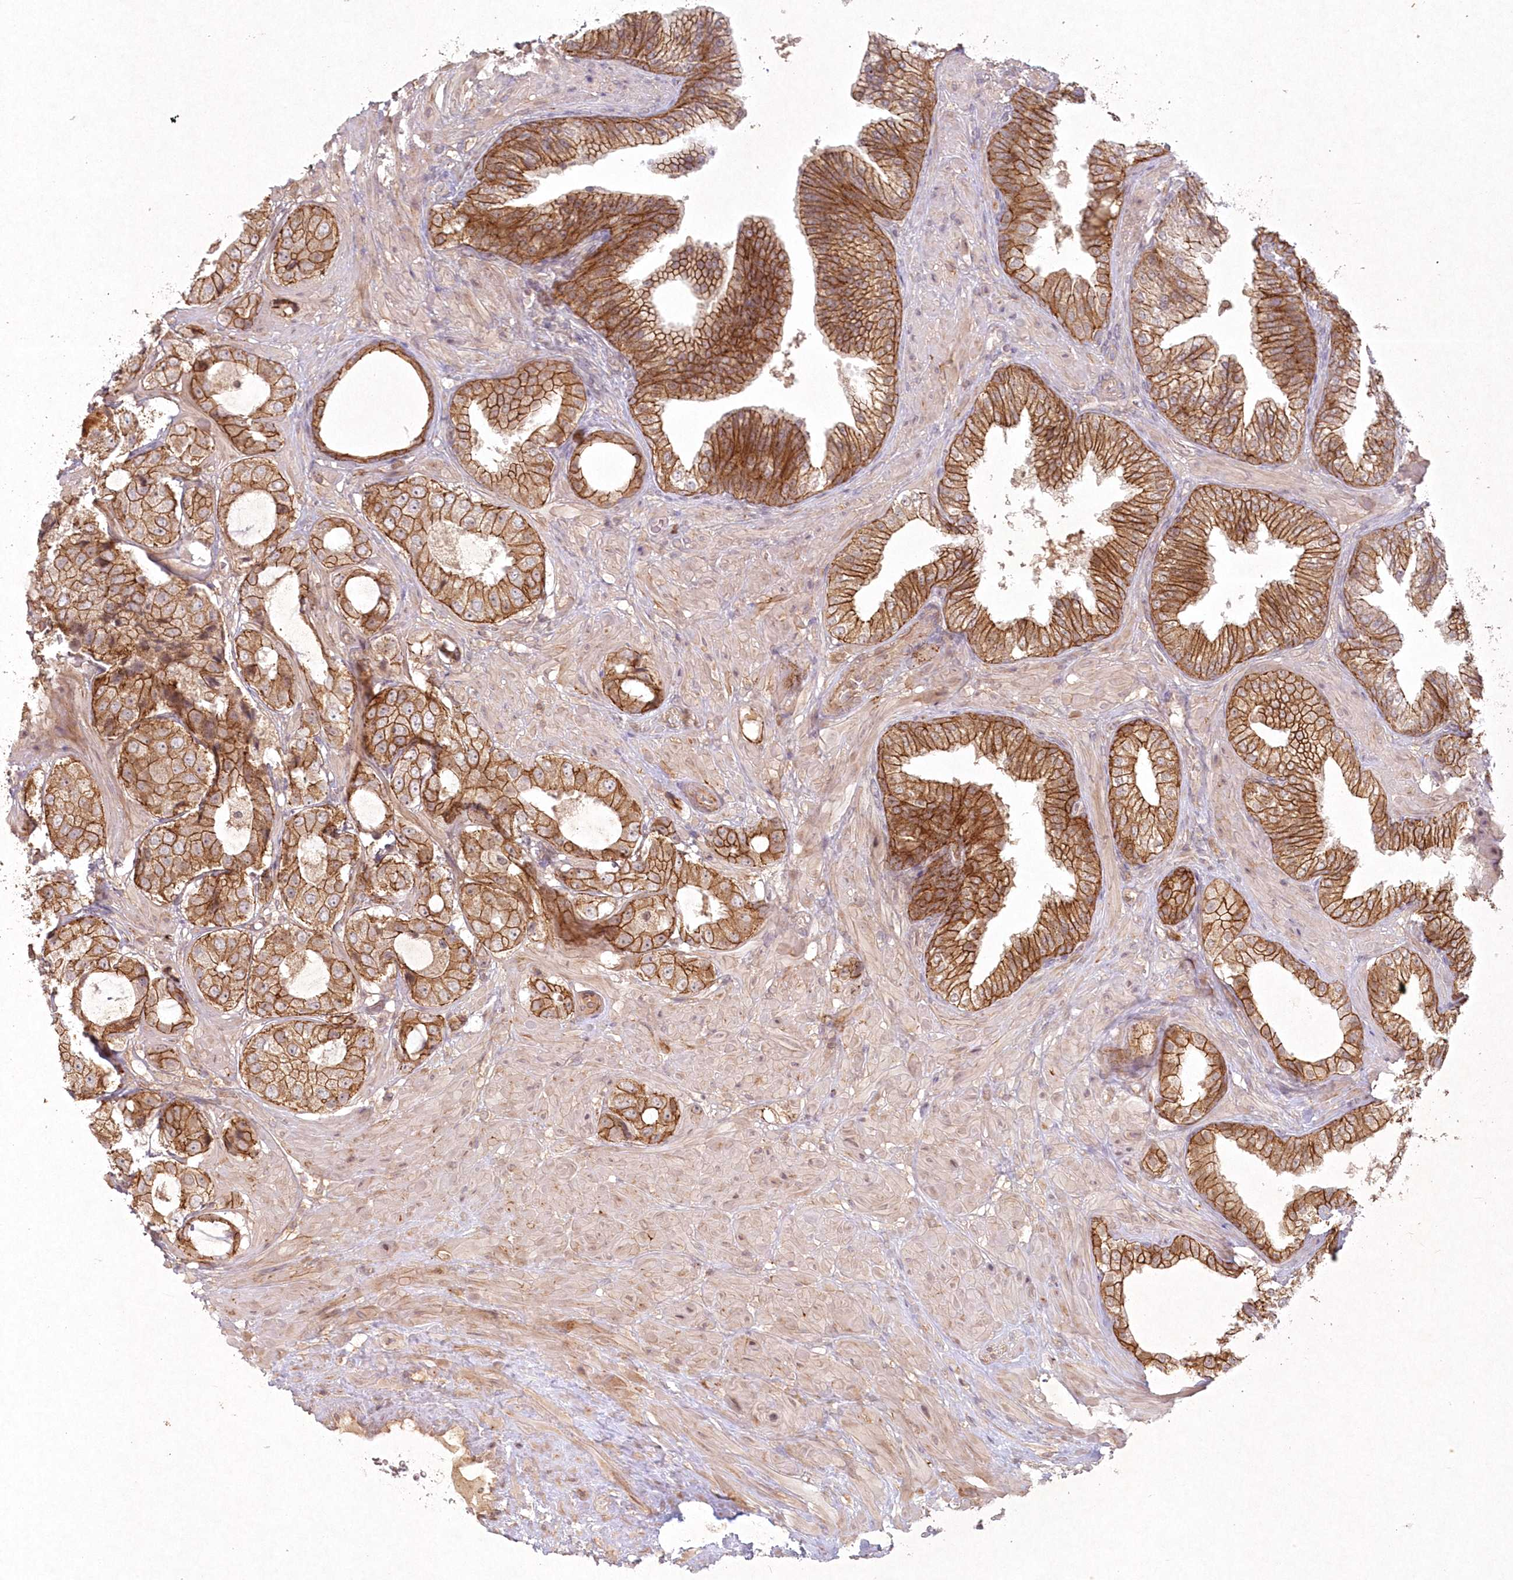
{"staining": {"intensity": "strong", "quantity": ">75%", "location": "cytoplasmic/membranous"}, "tissue": "prostate cancer", "cell_type": "Tumor cells", "image_type": "cancer", "snomed": [{"axis": "morphology", "description": "Adenocarcinoma, High grade"}, {"axis": "topography", "description": "Prostate"}], "caption": "Human prostate cancer stained with a protein marker shows strong staining in tumor cells.", "gene": "TOGARAM2", "patient": {"sex": "male", "age": 59}}